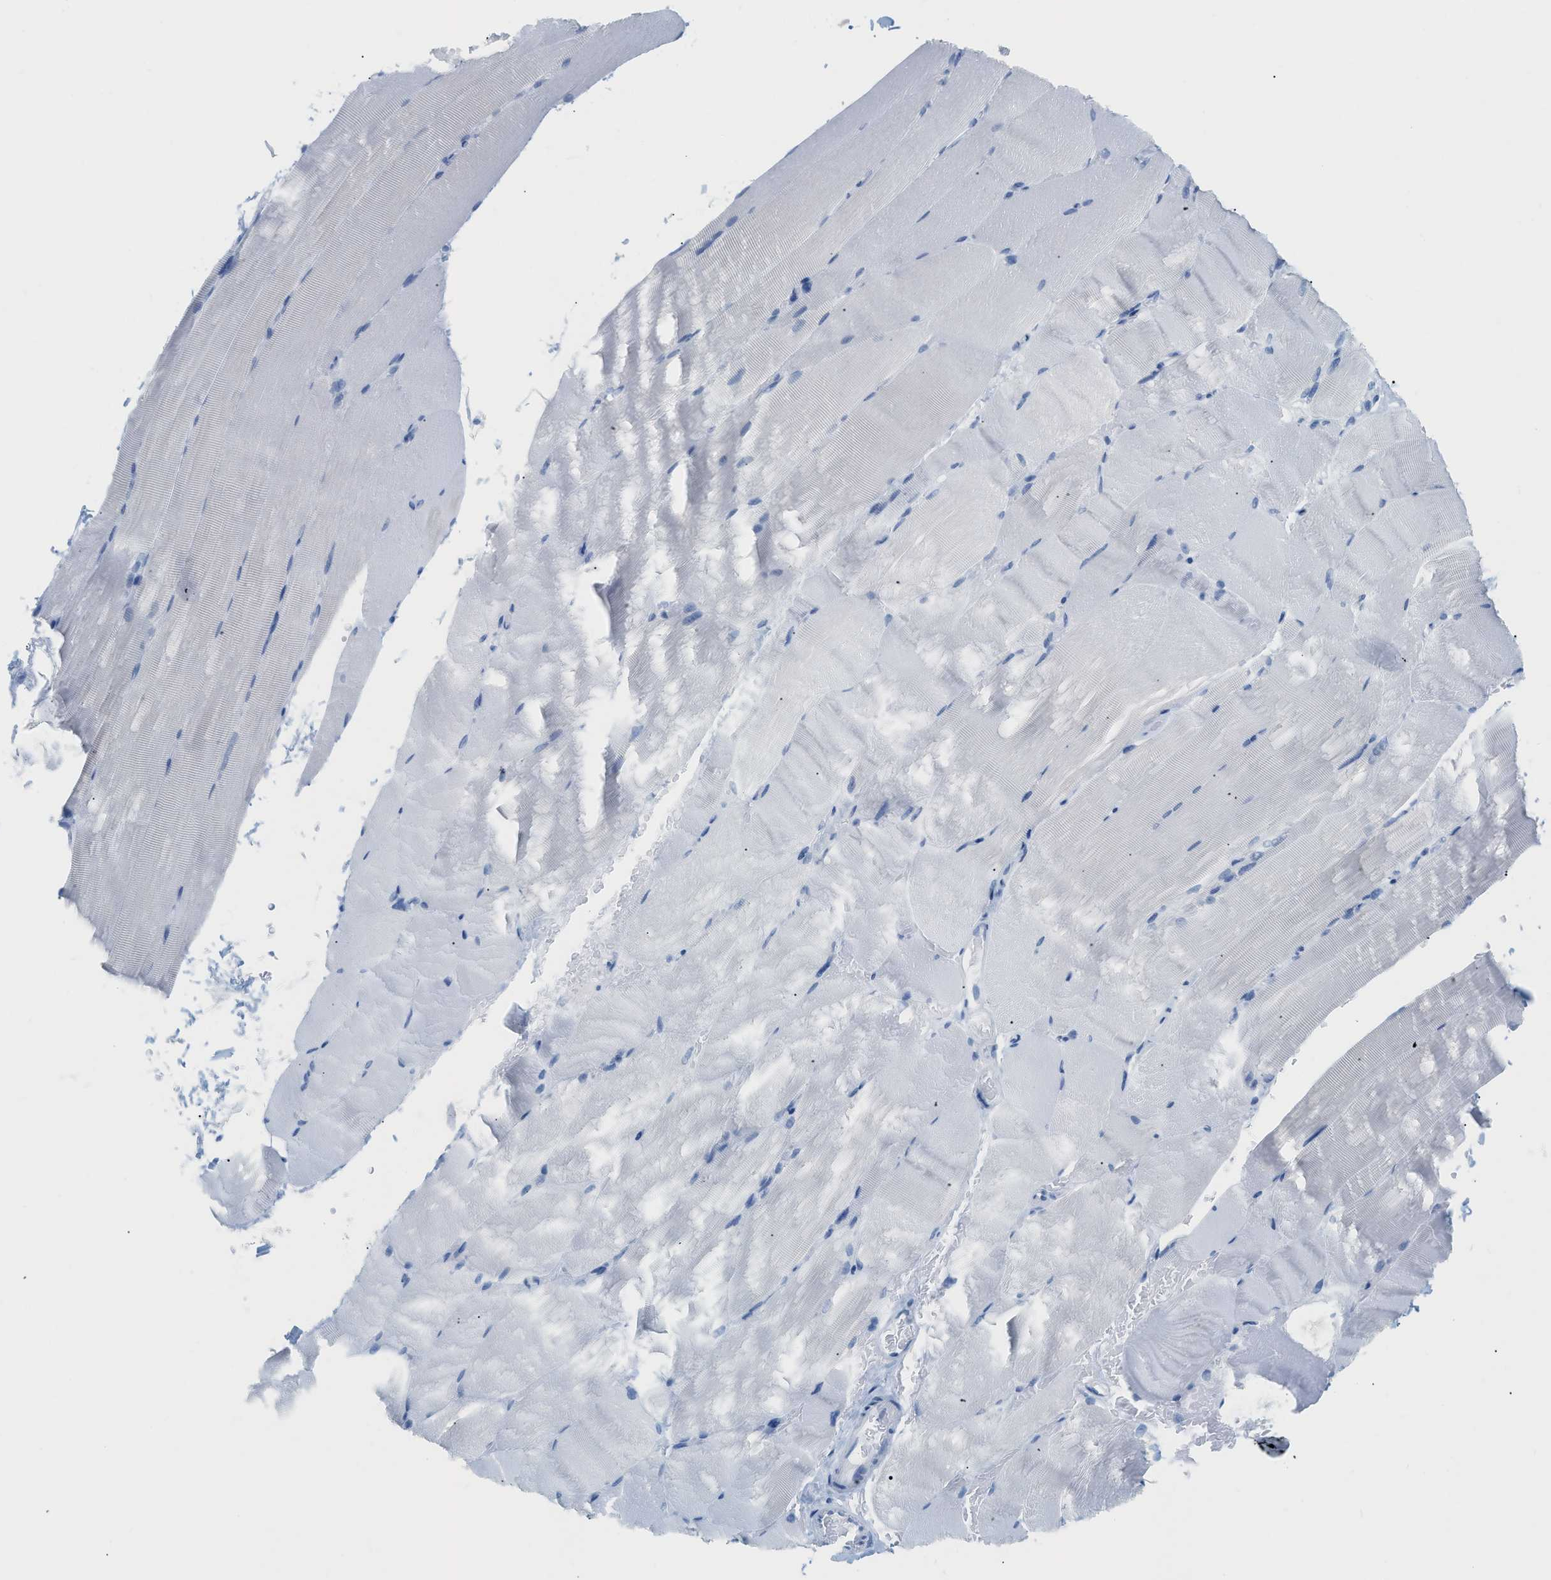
{"staining": {"intensity": "negative", "quantity": "none", "location": "none"}, "tissue": "skeletal muscle", "cell_type": "Myocytes", "image_type": "normal", "snomed": [{"axis": "morphology", "description": "Normal tissue, NOS"}, {"axis": "topography", "description": "Skeletal muscle"}, {"axis": "topography", "description": "Parathyroid gland"}], "caption": "Myocytes are negative for brown protein staining in benign skeletal muscle. Brightfield microscopy of immunohistochemistry (IHC) stained with DAB (brown) and hematoxylin (blue), captured at high magnification.", "gene": "PAPPA", "patient": {"sex": "female", "age": 37}}